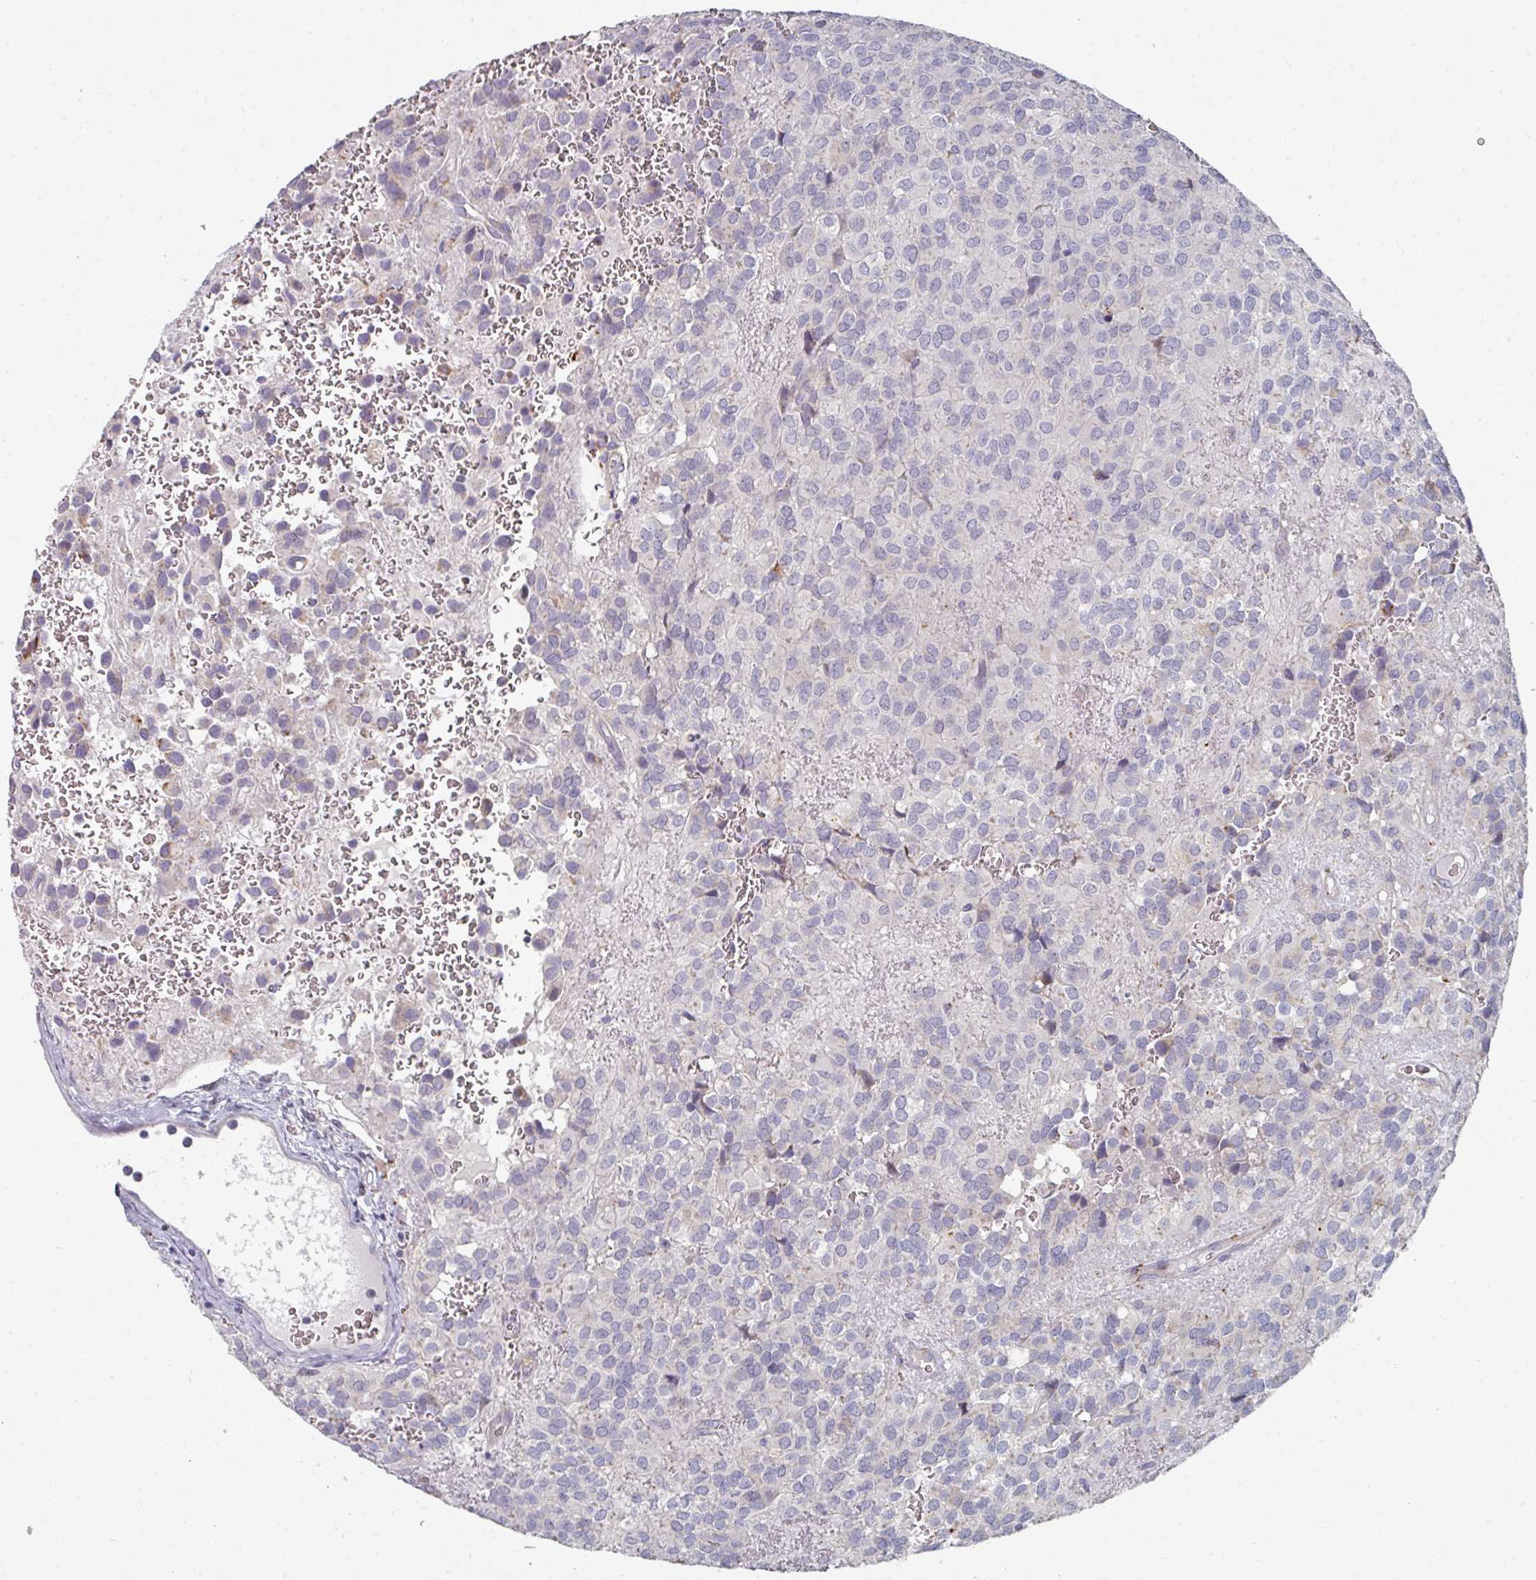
{"staining": {"intensity": "negative", "quantity": "none", "location": "none"}, "tissue": "glioma", "cell_type": "Tumor cells", "image_type": "cancer", "snomed": [{"axis": "morphology", "description": "Glioma, malignant, Low grade"}, {"axis": "topography", "description": "Brain"}], "caption": "Malignant low-grade glioma stained for a protein using IHC demonstrates no expression tumor cells.", "gene": "NT5C1A", "patient": {"sex": "male", "age": 56}}